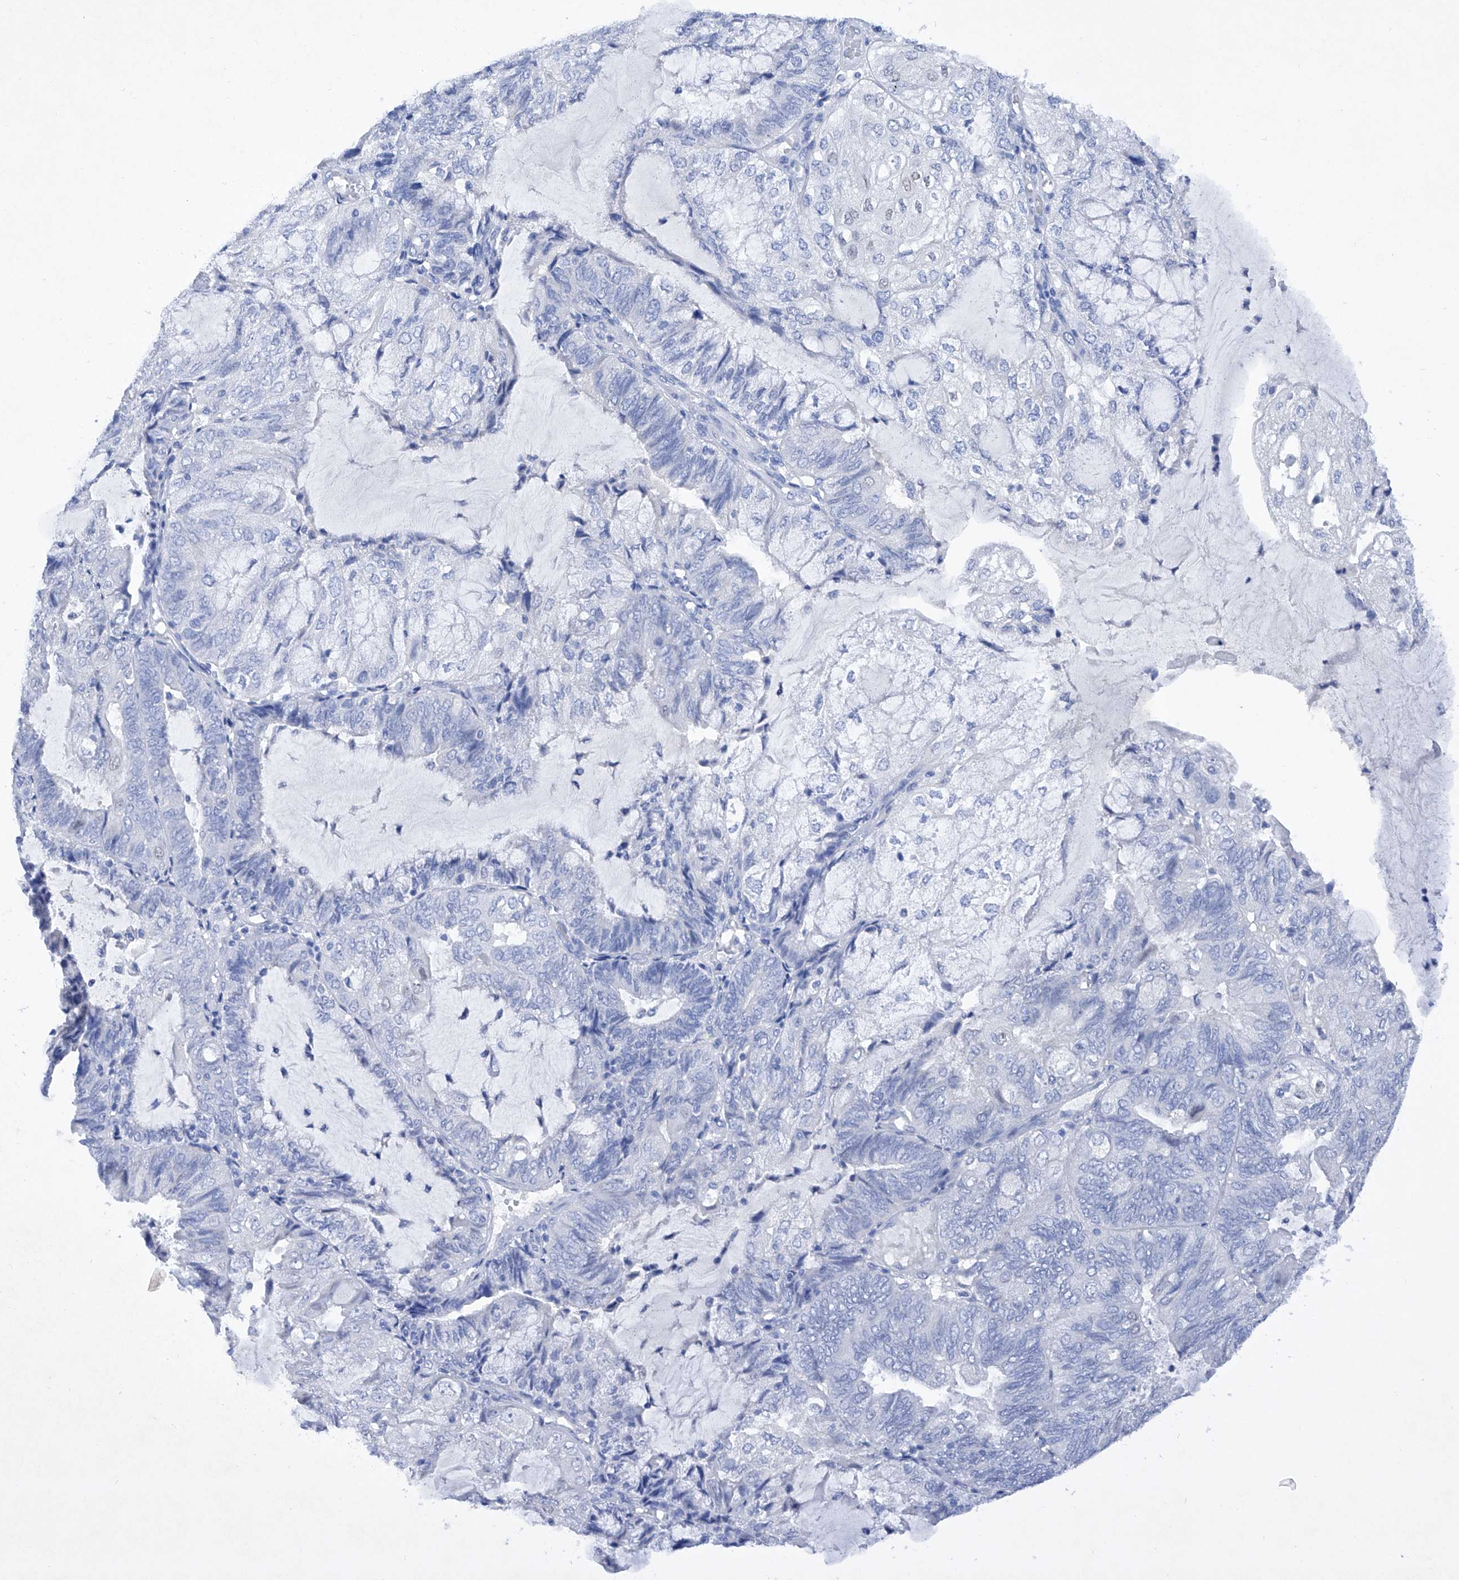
{"staining": {"intensity": "negative", "quantity": "none", "location": "none"}, "tissue": "endometrial cancer", "cell_type": "Tumor cells", "image_type": "cancer", "snomed": [{"axis": "morphology", "description": "Adenocarcinoma, NOS"}, {"axis": "topography", "description": "Endometrium"}], "caption": "The micrograph shows no staining of tumor cells in endometrial adenocarcinoma.", "gene": "BARX2", "patient": {"sex": "female", "age": 81}}